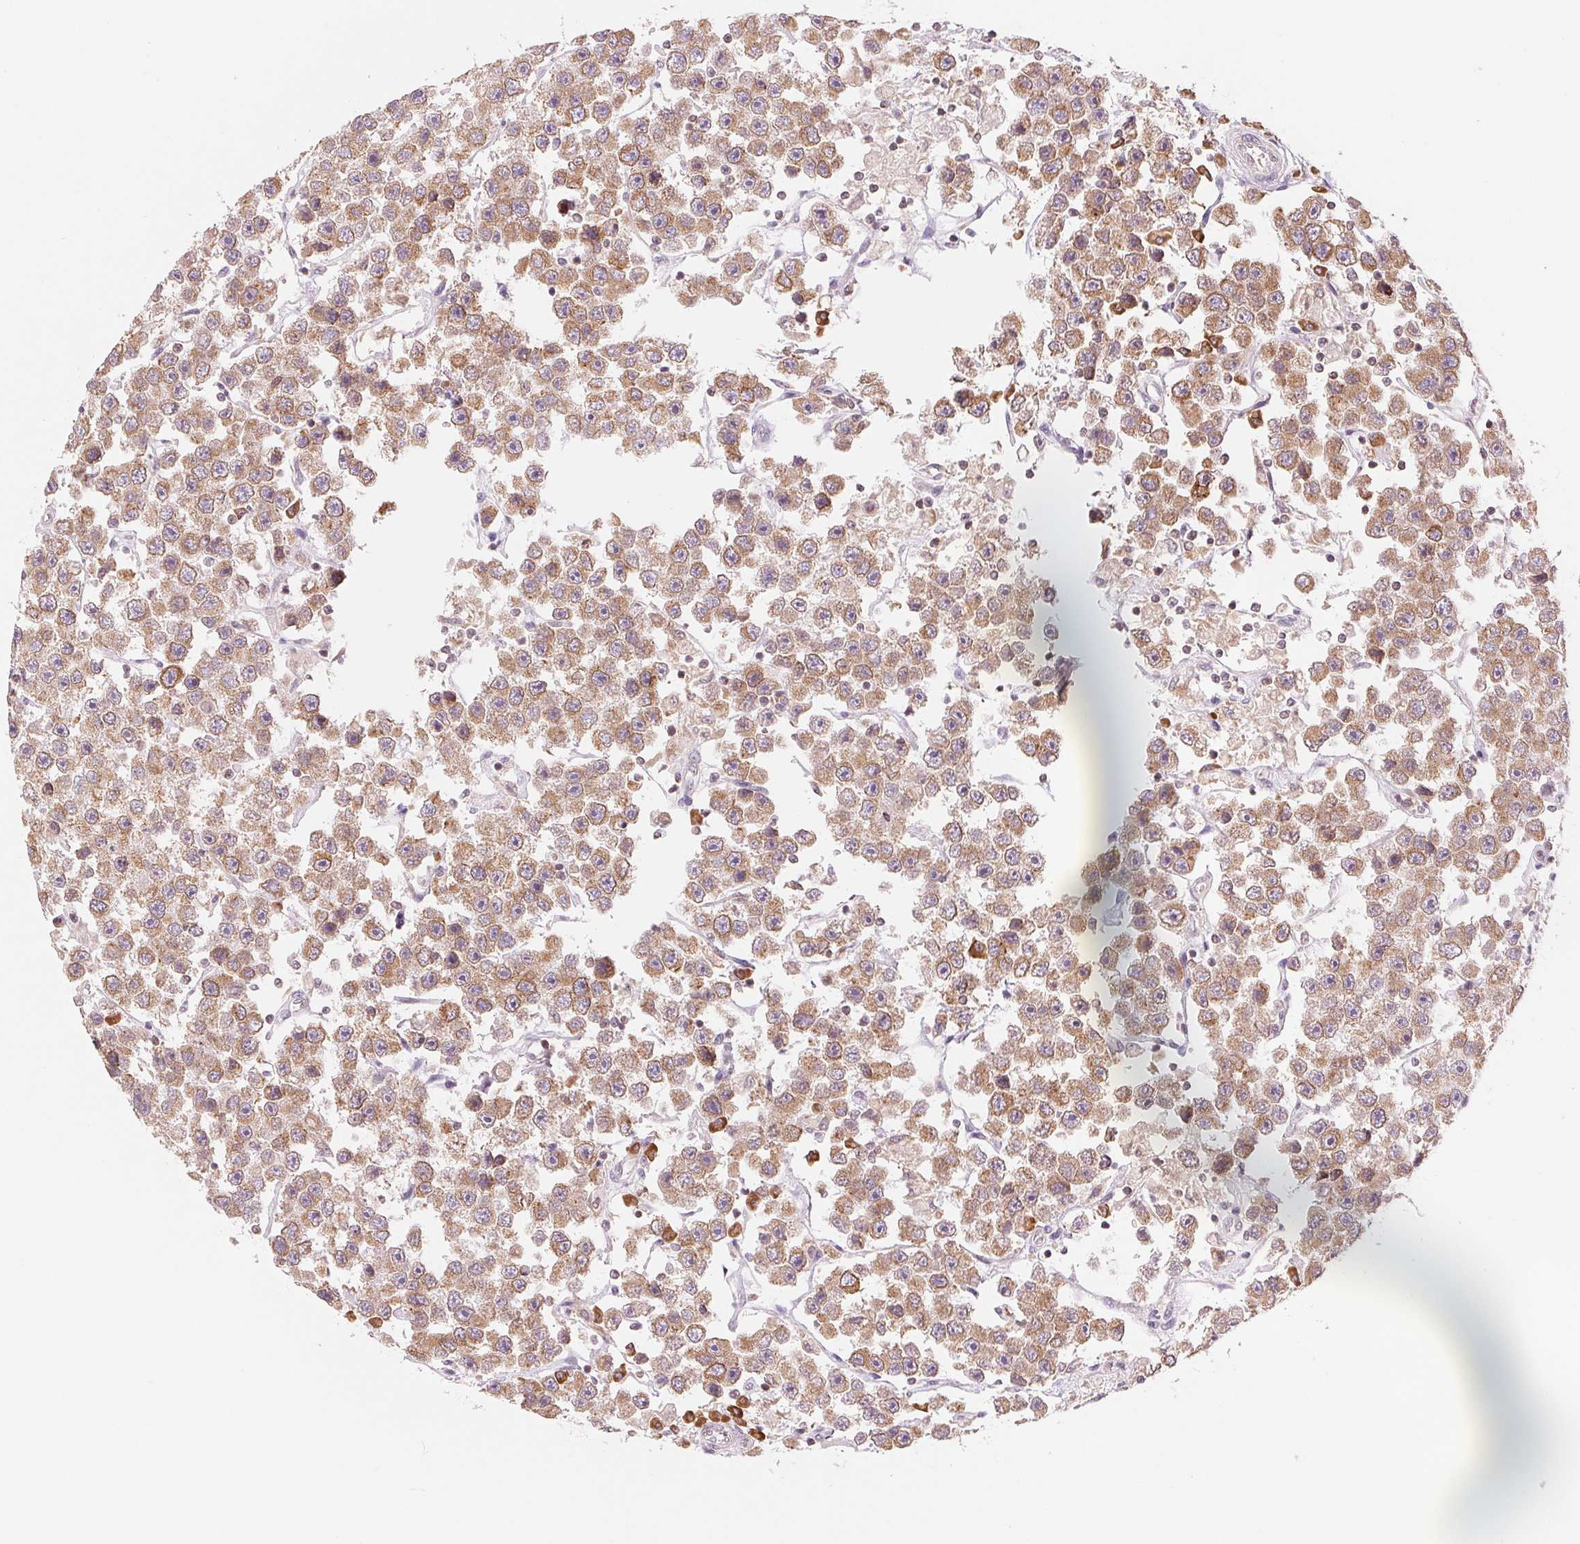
{"staining": {"intensity": "moderate", "quantity": ">75%", "location": "cytoplasmic/membranous"}, "tissue": "testis cancer", "cell_type": "Tumor cells", "image_type": "cancer", "snomed": [{"axis": "morphology", "description": "Seminoma, NOS"}, {"axis": "topography", "description": "Testis"}], "caption": "Testis cancer stained with immunohistochemistry (IHC) displays moderate cytoplasmic/membranous expression in about >75% of tumor cells. The protein of interest is stained brown, and the nuclei are stained in blue (DAB (3,3'-diaminobenzidine) IHC with brightfield microscopy, high magnification).", "gene": "TECR", "patient": {"sex": "male", "age": 45}}